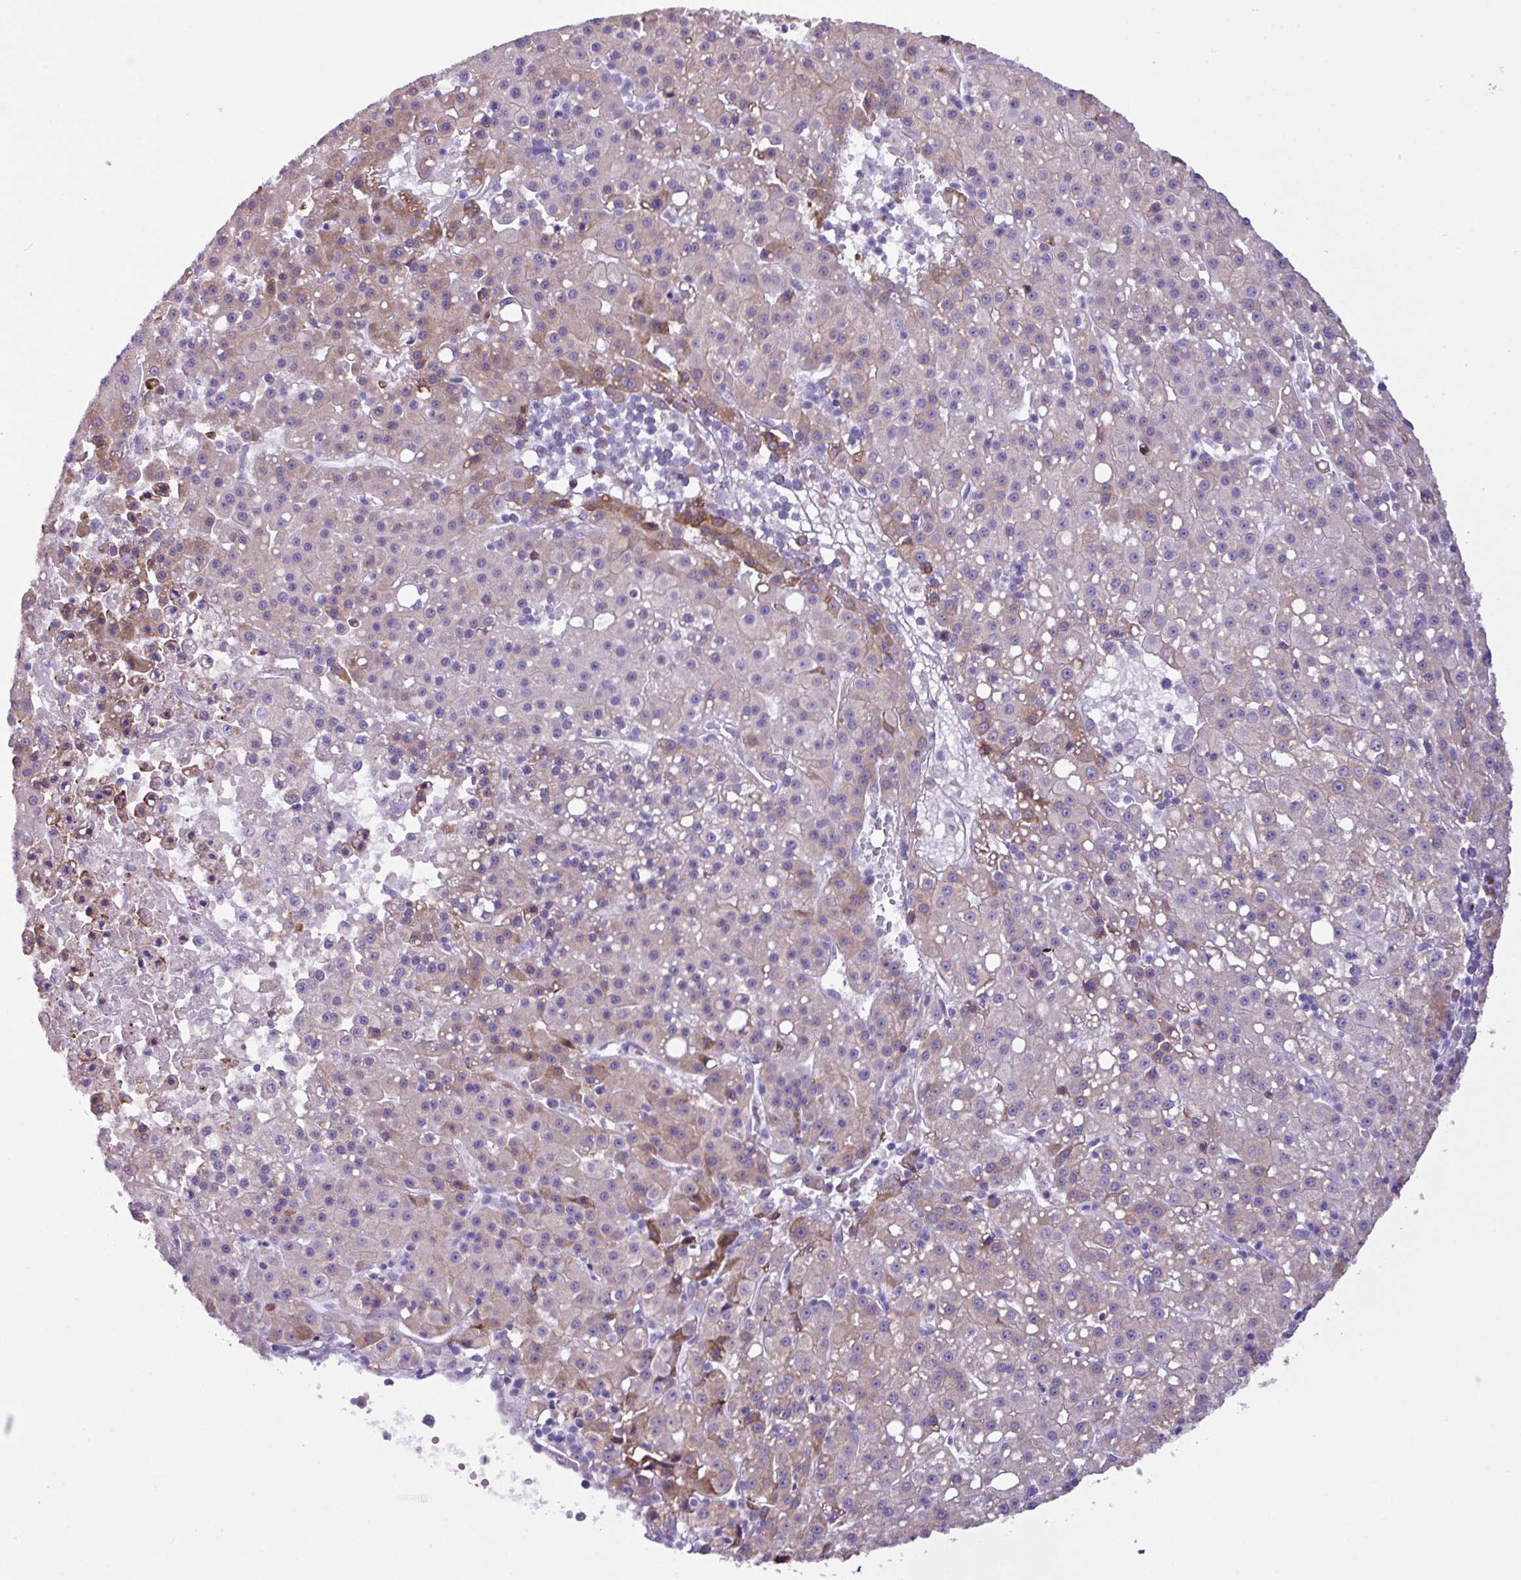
{"staining": {"intensity": "weak", "quantity": "<25%", "location": "cytoplasmic/membranous"}, "tissue": "liver cancer", "cell_type": "Tumor cells", "image_type": "cancer", "snomed": [{"axis": "morphology", "description": "Carcinoma, Hepatocellular, NOS"}, {"axis": "topography", "description": "Liver"}], "caption": "The micrograph shows no significant expression in tumor cells of liver cancer (hepatocellular carcinoma).", "gene": "RGS21", "patient": {"sex": "male", "age": 76}}